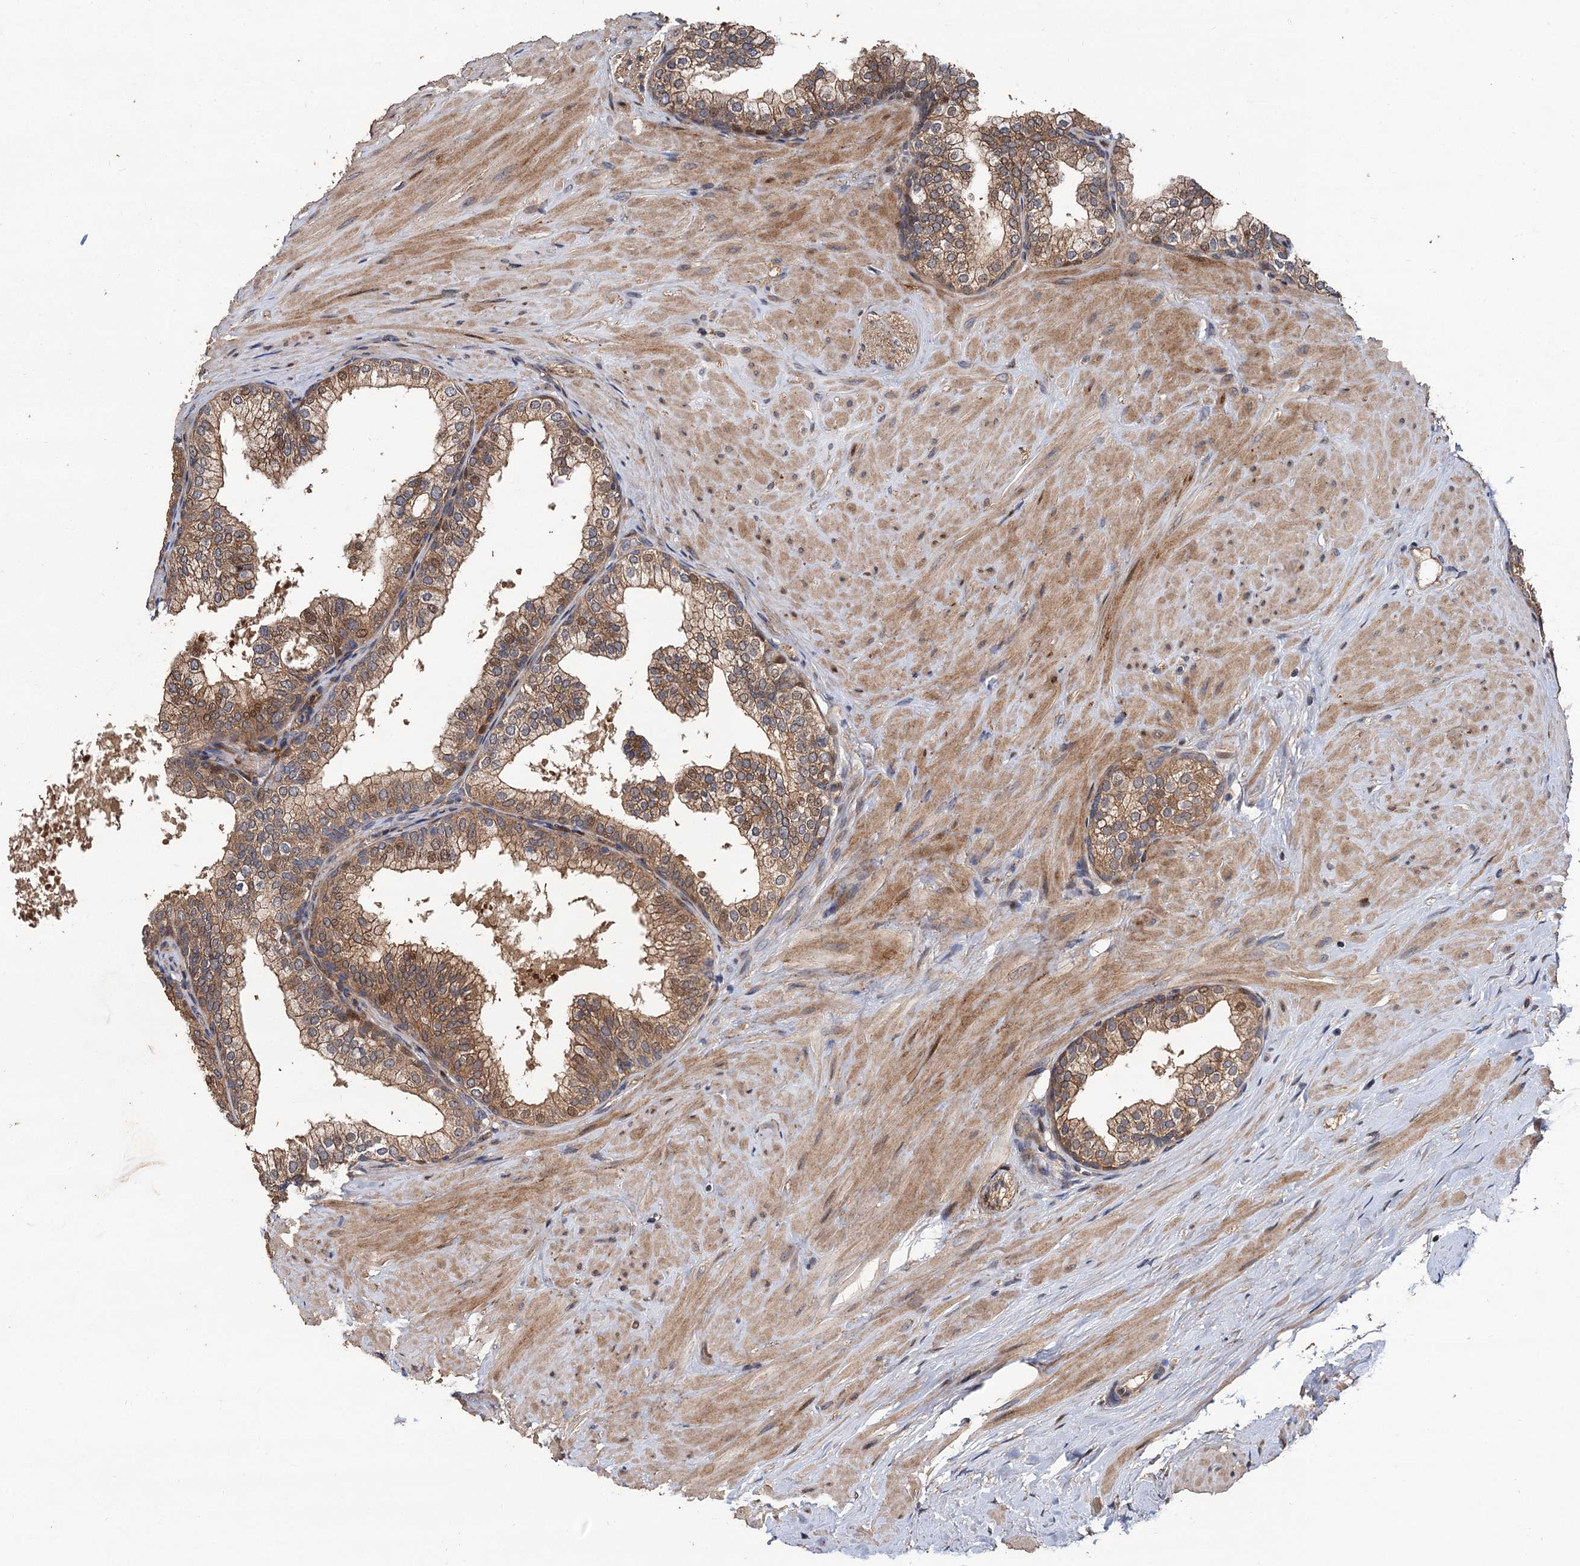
{"staining": {"intensity": "moderate", "quantity": "25%-75%", "location": "cytoplasmic/membranous,nuclear"}, "tissue": "prostate", "cell_type": "Glandular cells", "image_type": "normal", "snomed": [{"axis": "morphology", "description": "Normal tissue, NOS"}, {"axis": "topography", "description": "Prostate"}], "caption": "A high-resolution histopathology image shows immunohistochemistry staining of normal prostate, which displays moderate cytoplasmic/membranous,nuclear expression in approximately 25%-75% of glandular cells.", "gene": "TMEM39B", "patient": {"sex": "male", "age": 60}}